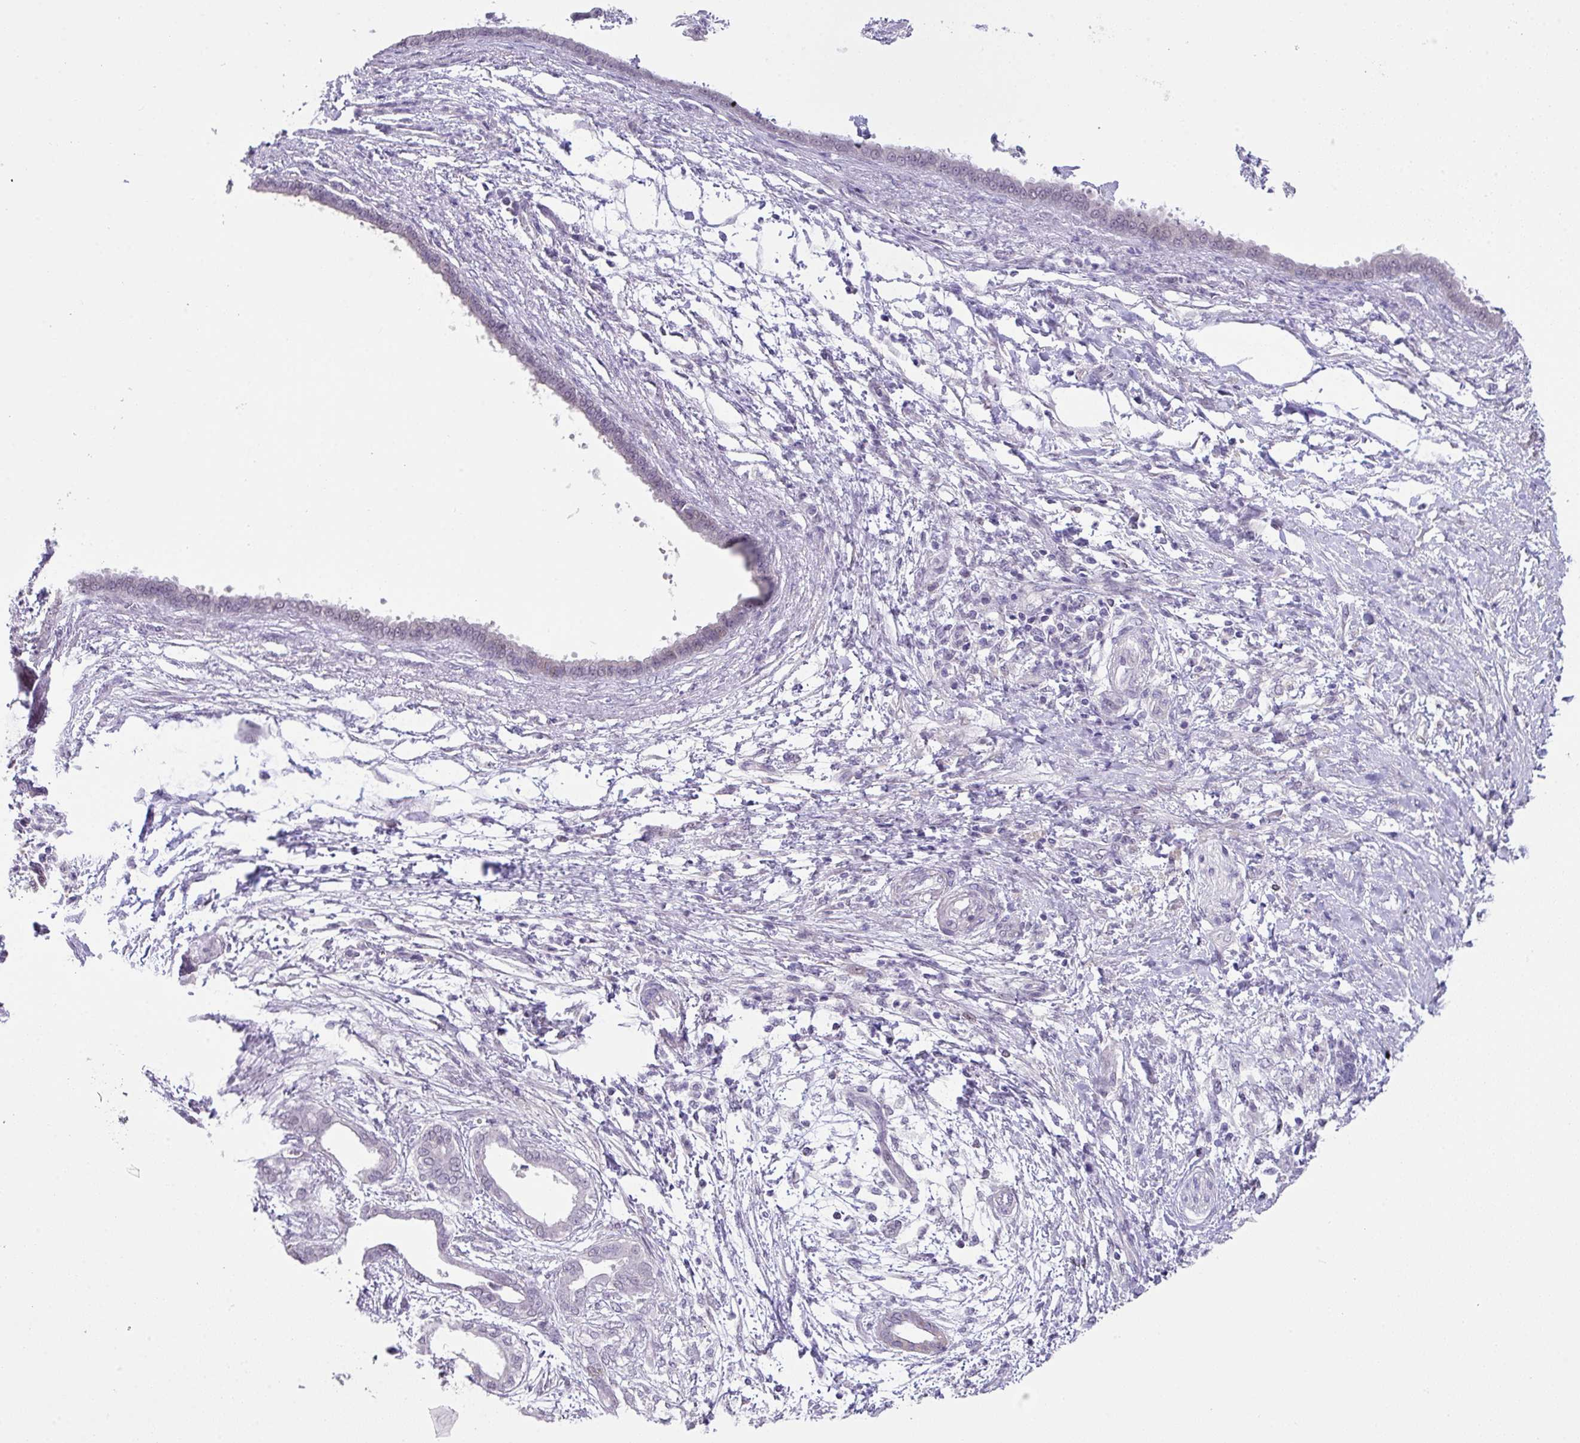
{"staining": {"intensity": "negative", "quantity": "none", "location": "none"}, "tissue": "pancreatic cancer", "cell_type": "Tumor cells", "image_type": "cancer", "snomed": [{"axis": "morphology", "description": "Adenocarcinoma, NOS"}, {"axis": "topography", "description": "Pancreas"}], "caption": "An IHC image of pancreatic cancer (adenocarcinoma) is shown. There is no staining in tumor cells of pancreatic cancer (adenocarcinoma).", "gene": "ANKRD13B", "patient": {"sex": "female", "age": 55}}